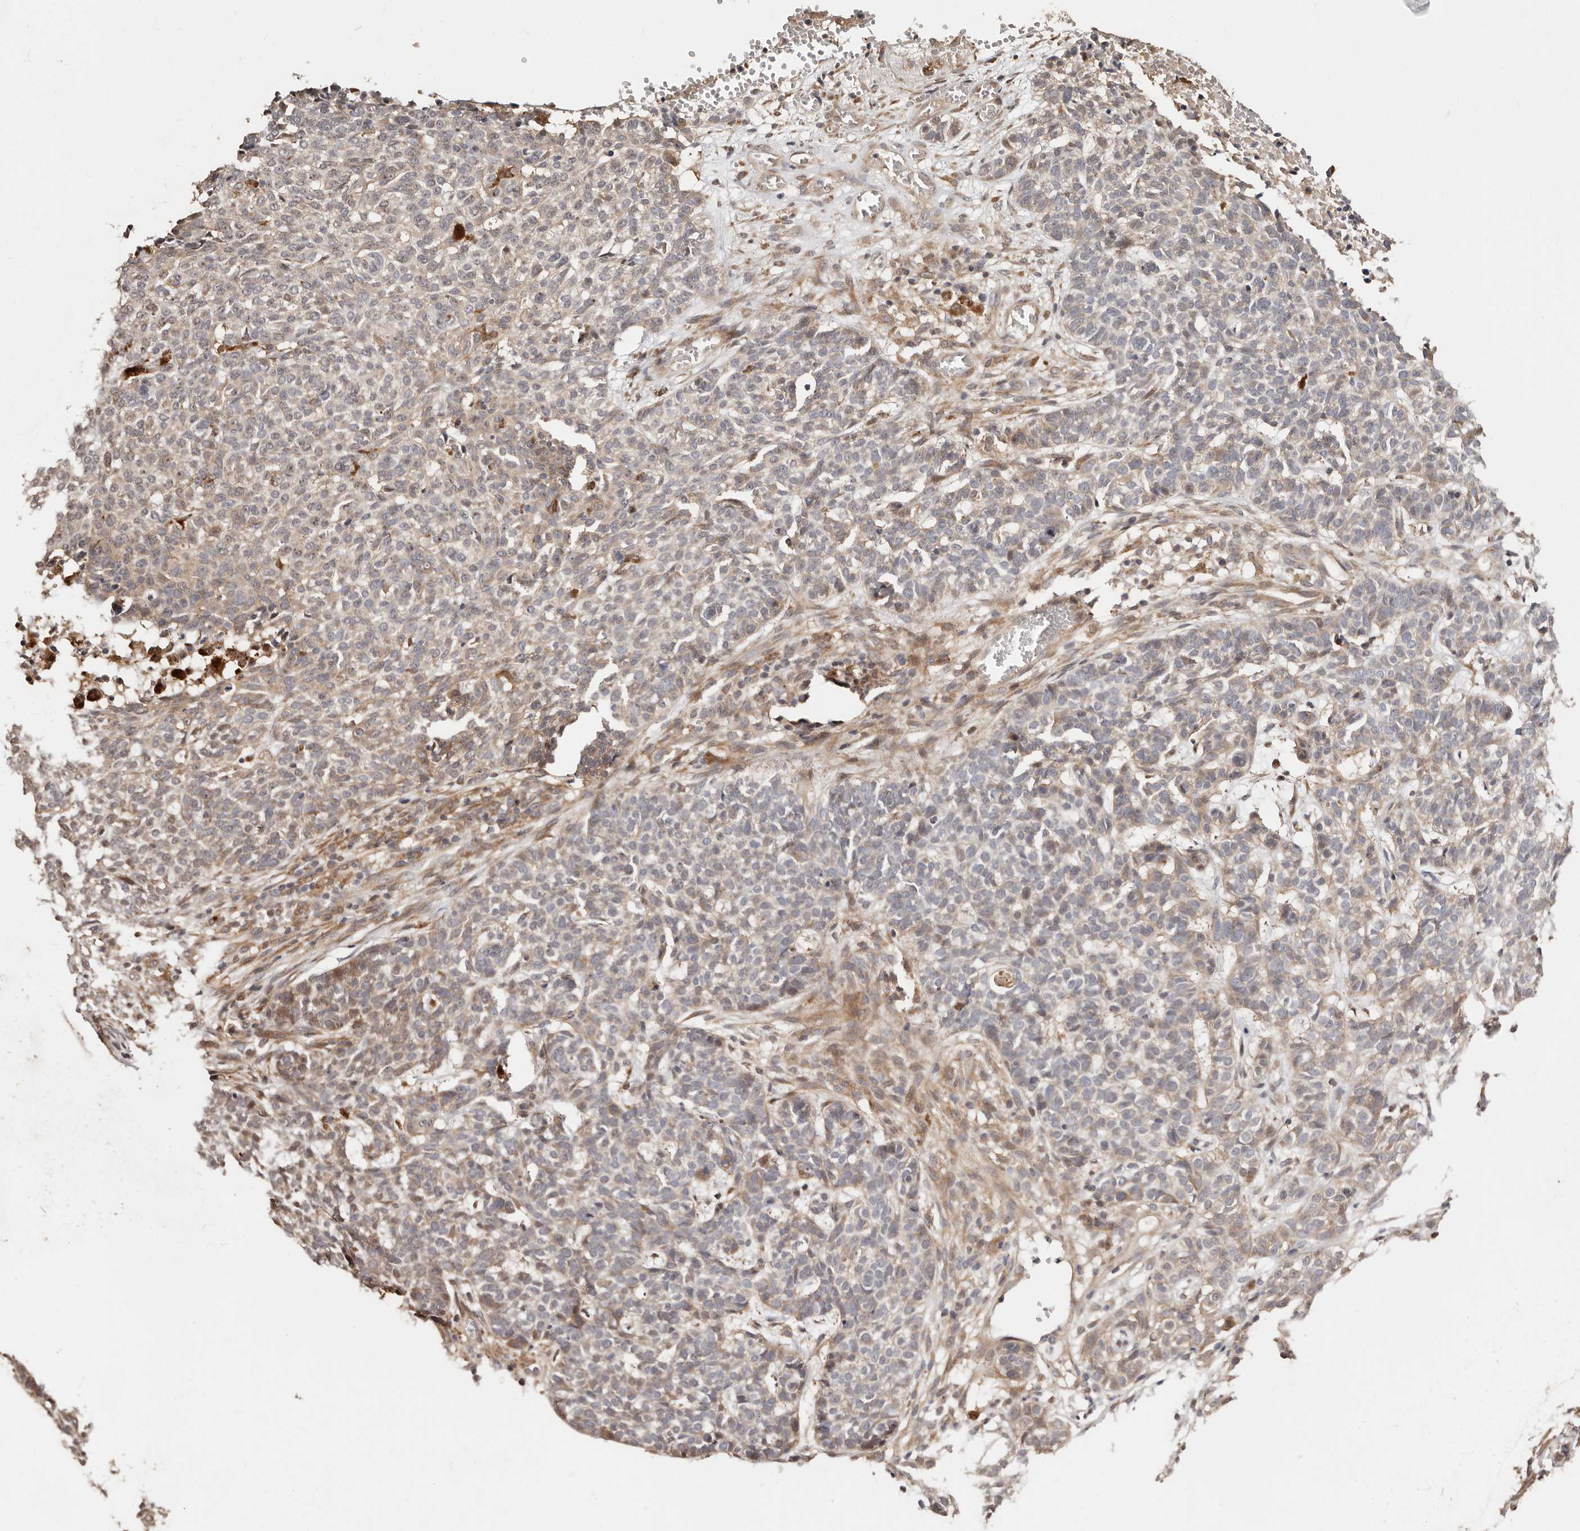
{"staining": {"intensity": "weak", "quantity": "25%-75%", "location": "cytoplasmic/membranous"}, "tissue": "skin cancer", "cell_type": "Tumor cells", "image_type": "cancer", "snomed": [{"axis": "morphology", "description": "Basal cell carcinoma"}, {"axis": "topography", "description": "Skin"}], "caption": "Protein staining of skin cancer tissue shows weak cytoplasmic/membranous expression in about 25%-75% of tumor cells. The staining was performed using DAB (3,3'-diaminobenzidine), with brown indicating positive protein expression. Nuclei are stained blue with hematoxylin.", "gene": "APOL6", "patient": {"sex": "male", "age": 85}}